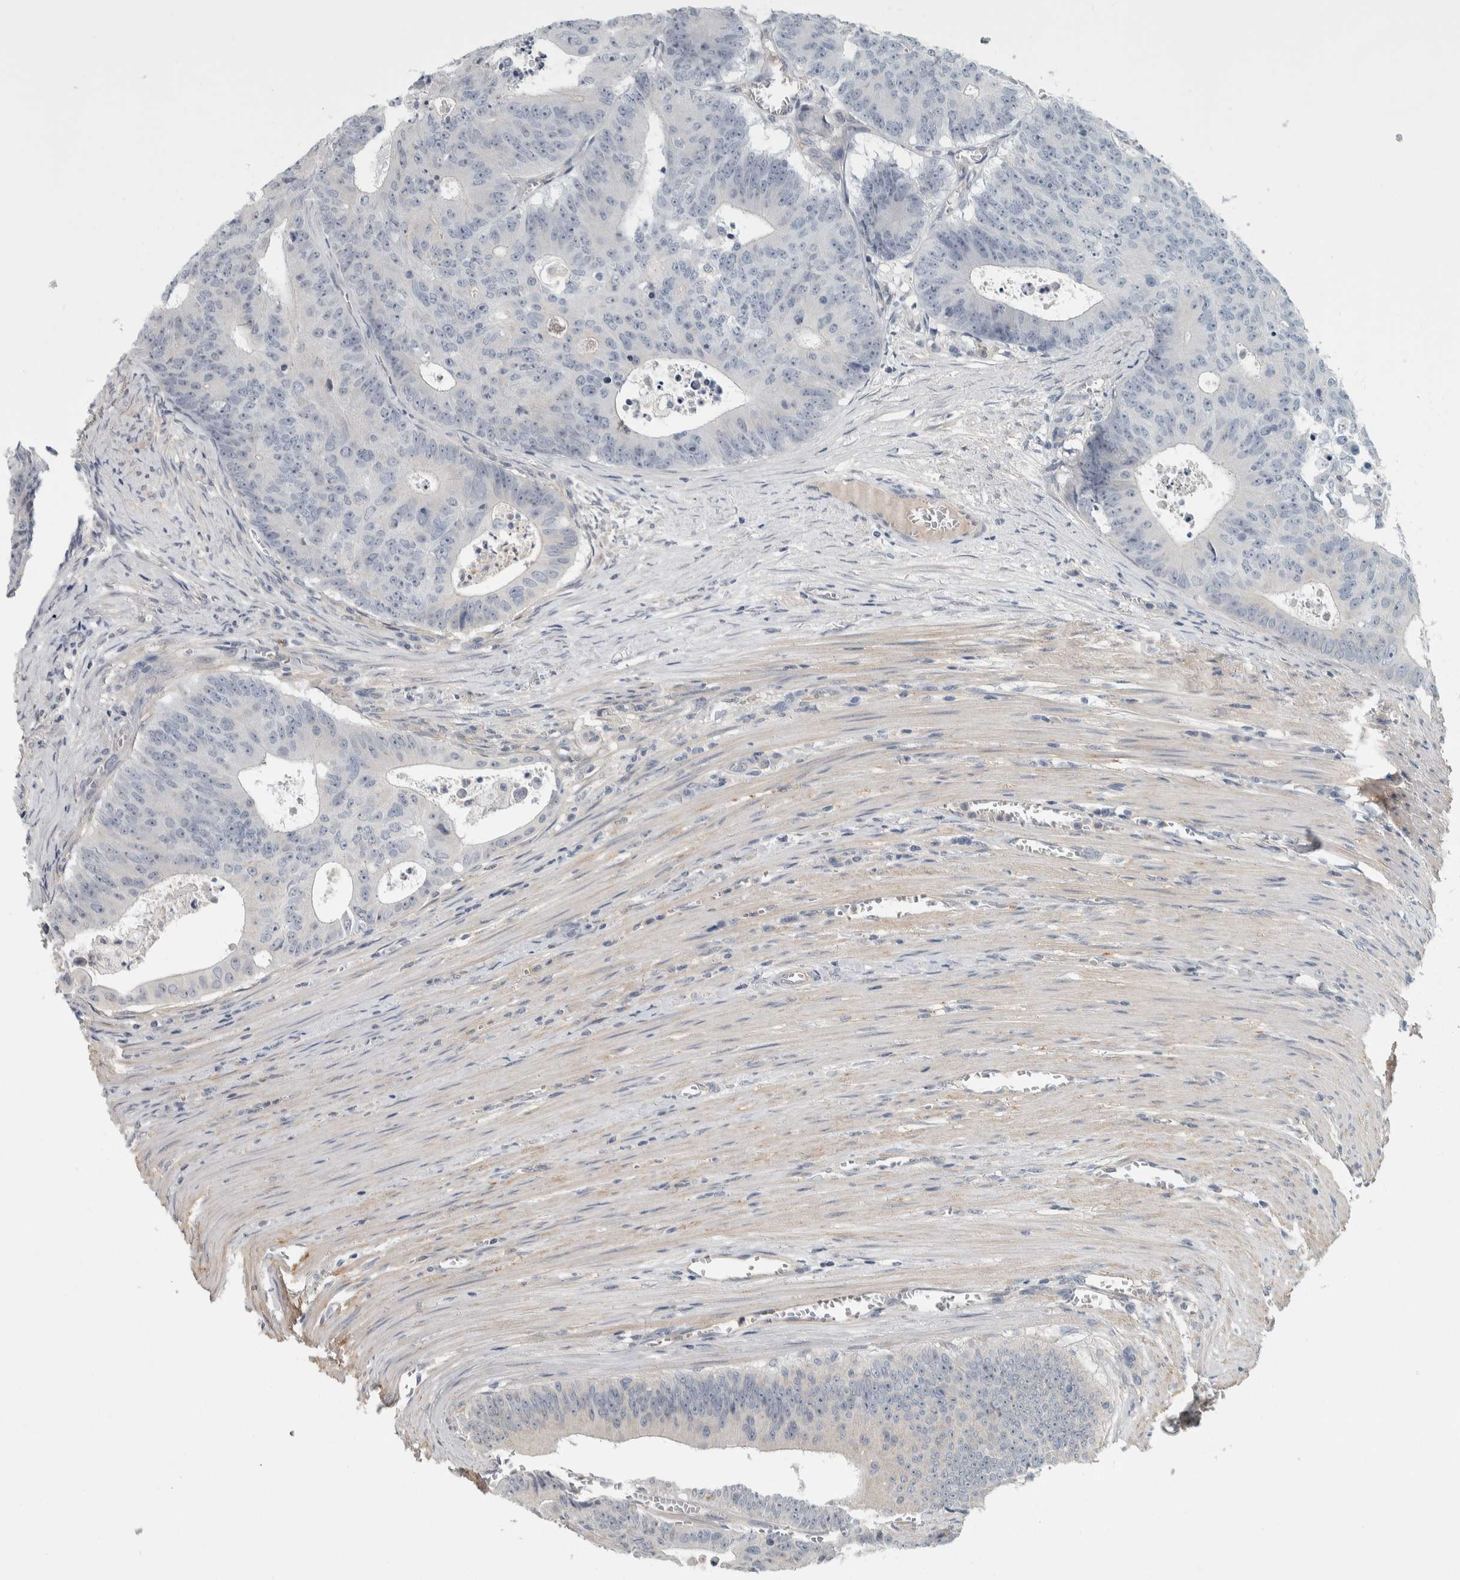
{"staining": {"intensity": "negative", "quantity": "none", "location": "none"}, "tissue": "colorectal cancer", "cell_type": "Tumor cells", "image_type": "cancer", "snomed": [{"axis": "morphology", "description": "Adenocarcinoma, NOS"}, {"axis": "topography", "description": "Colon"}], "caption": "DAB immunohistochemical staining of human colorectal cancer exhibits no significant expression in tumor cells.", "gene": "KCNJ3", "patient": {"sex": "male", "age": 87}}